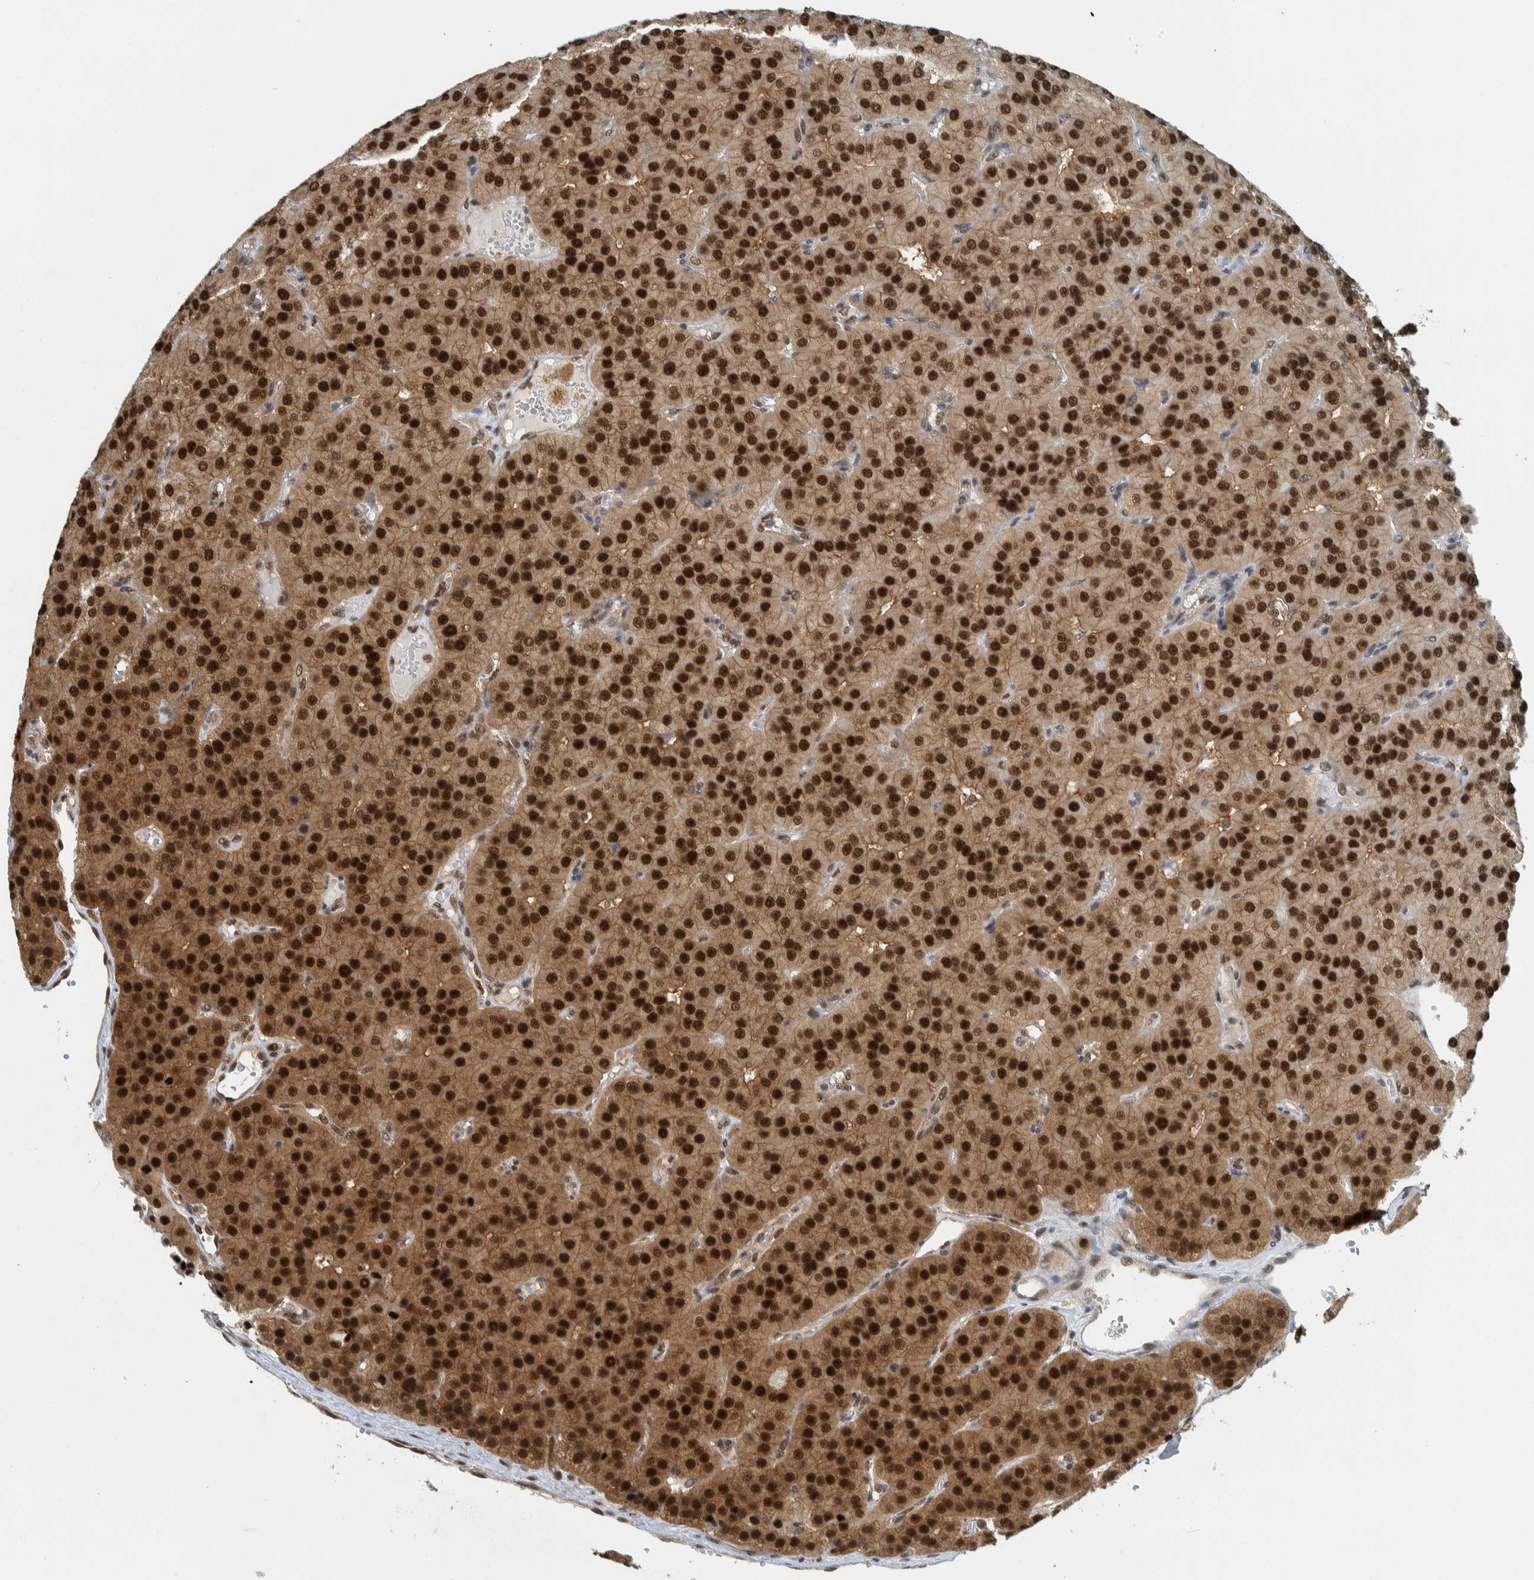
{"staining": {"intensity": "strong", "quantity": ">75%", "location": "nuclear"}, "tissue": "parathyroid gland", "cell_type": "Glandular cells", "image_type": "normal", "snomed": [{"axis": "morphology", "description": "Normal tissue, NOS"}, {"axis": "morphology", "description": "Adenoma, NOS"}, {"axis": "topography", "description": "Parathyroid gland"}], "caption": "This photomicrograph reveals IHC staining of benign human parathyroid gland, with high strong nuclear expression in about >75% of glandular cells.", "gene": "COPS3", "patient": {"sex": "female", "age": 86}}